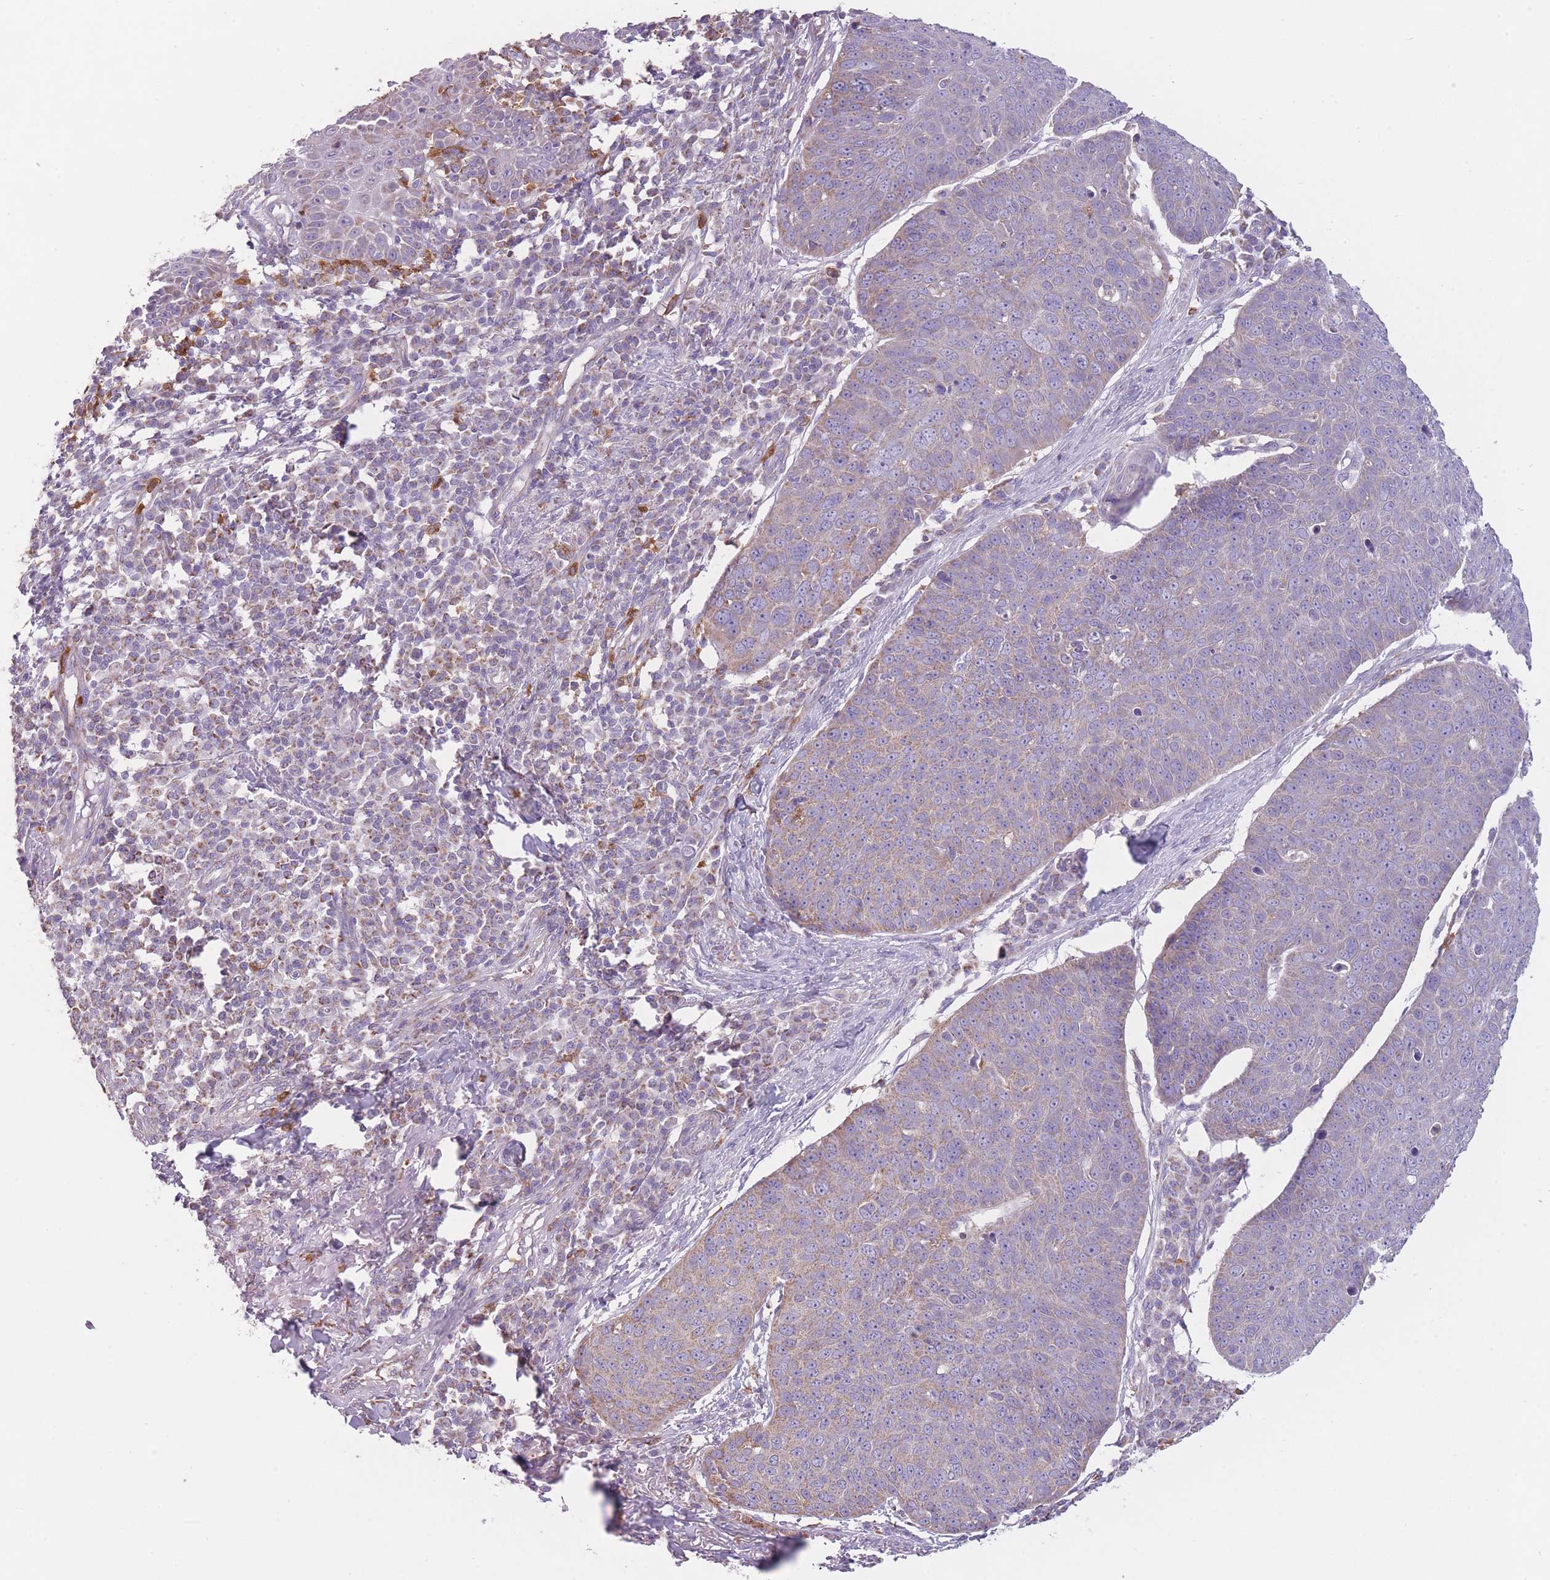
{"staining": {"intensity": "weak", "quantity": "25%-75%", "location": "cytoplasmic/membranous"}, "tissue": "skin cancer", "cell_type": "Tumor cells", "image_type": "cancer", "snomed": [{"axis": "morphology", "description": "Squamous cell carcinoma, NOS"}, {"axis": "topography", "description": "Skin"}], "caption": "Immunohistochemistry photomicrograph of human squamous cell carcinoma (skin) stained for a protein (brown), which exhibits low levels of weak cytoplasmic/membranous expression in approximately 25%-75% of tumor cells.", "gene": "PRAM1", "patient": {"sex": "male", "age": 71}}